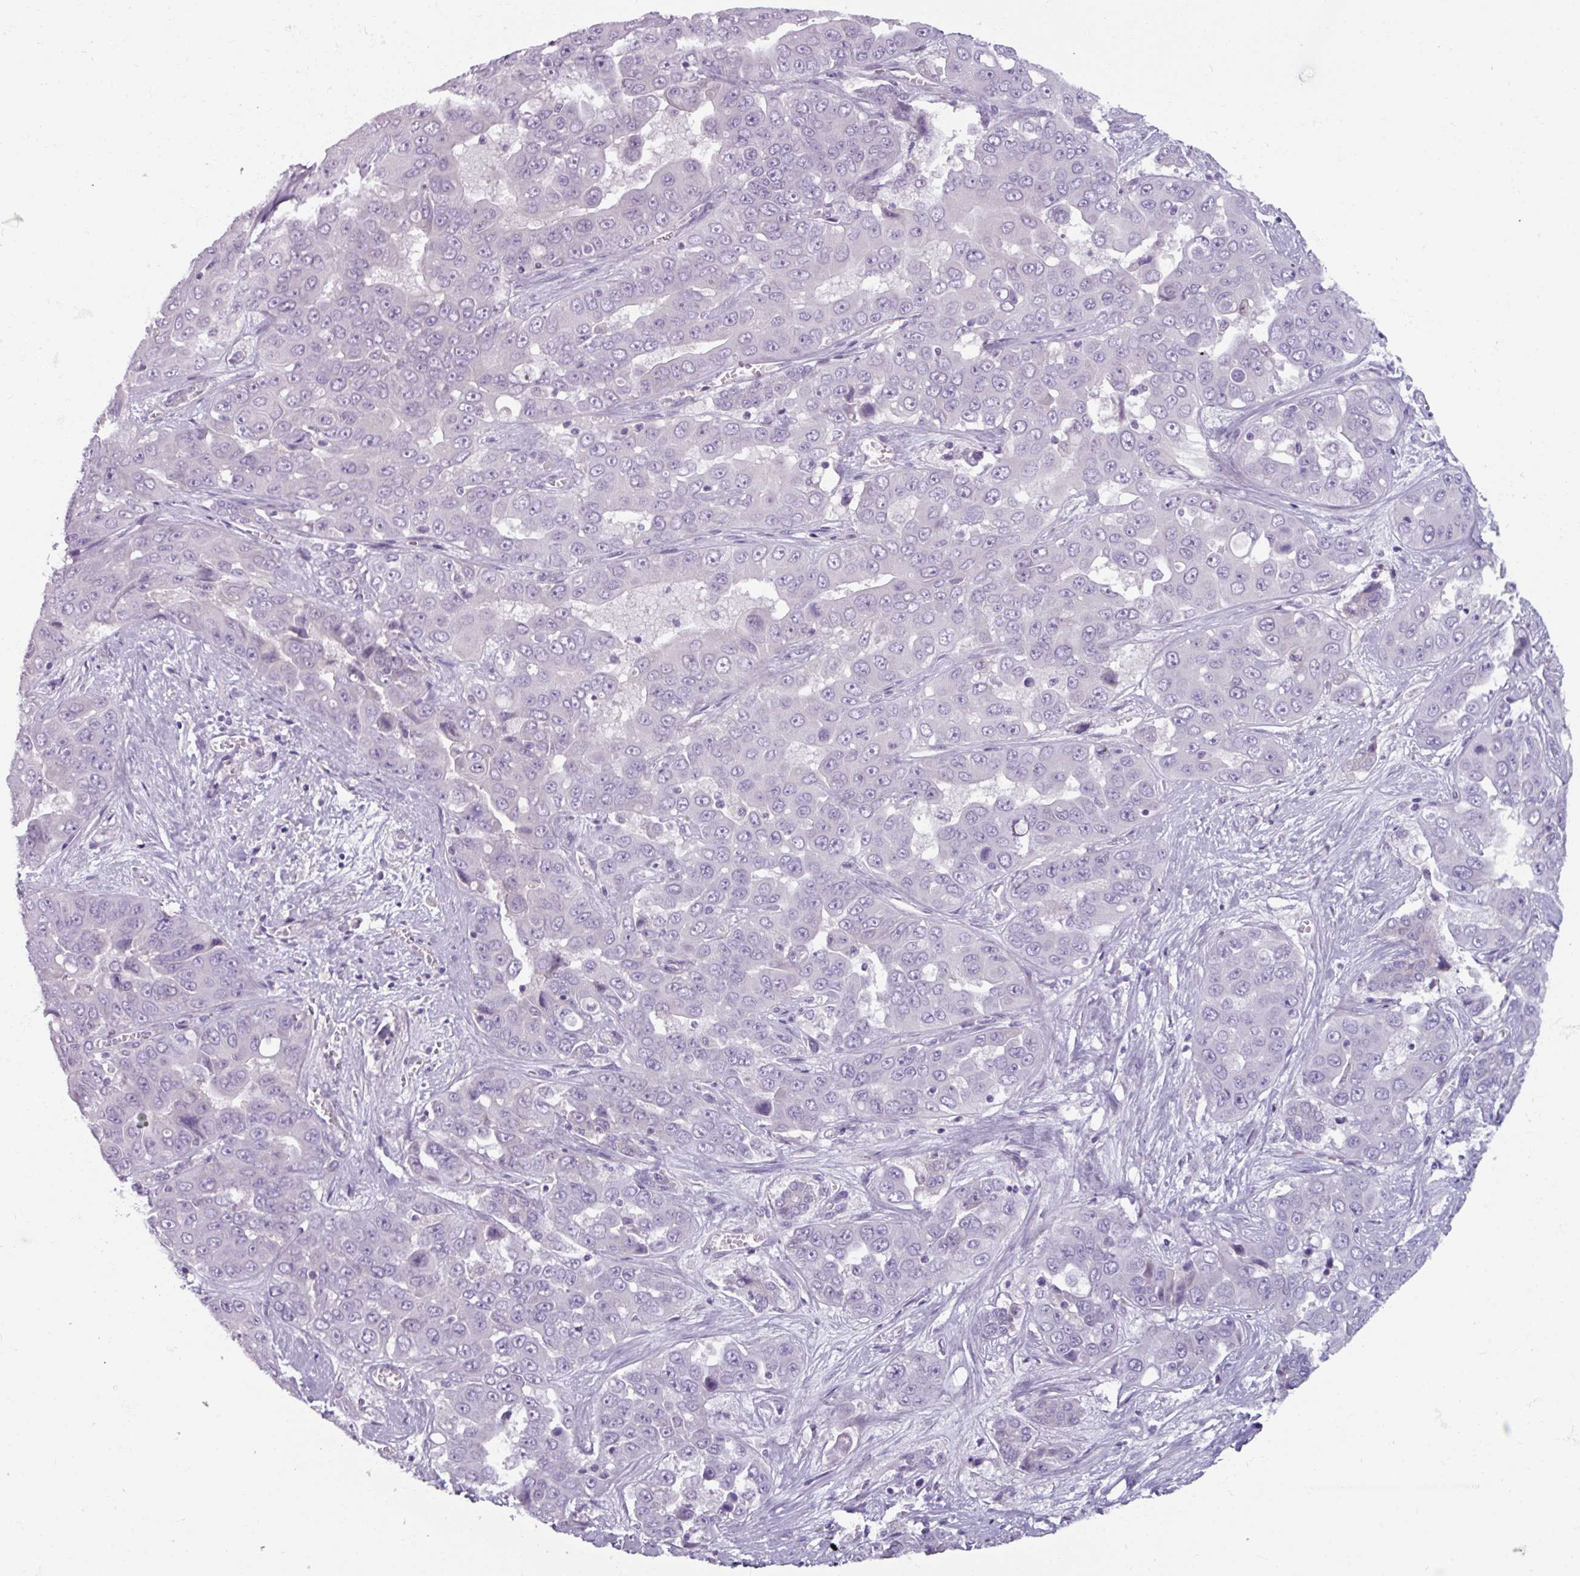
{"staining": {"intensity": "negative", "quantity": "none", "location": "none"}, "tissue": "liver cancer", "cell_type": "Tumor cells", "image_type": "cancer", "snomed": [{"axis": "morphology", "description": "Cholangiocarcinoma"}, {"axis": "topography", "description": "Liver"}], "caption": "Human liver cancer (cholangiocarcinoma) stained for a protein using IHC shows no positivity in tumor cells.", "gene": "SMIM11", "patient": {"sex": "female", "age": 52}}